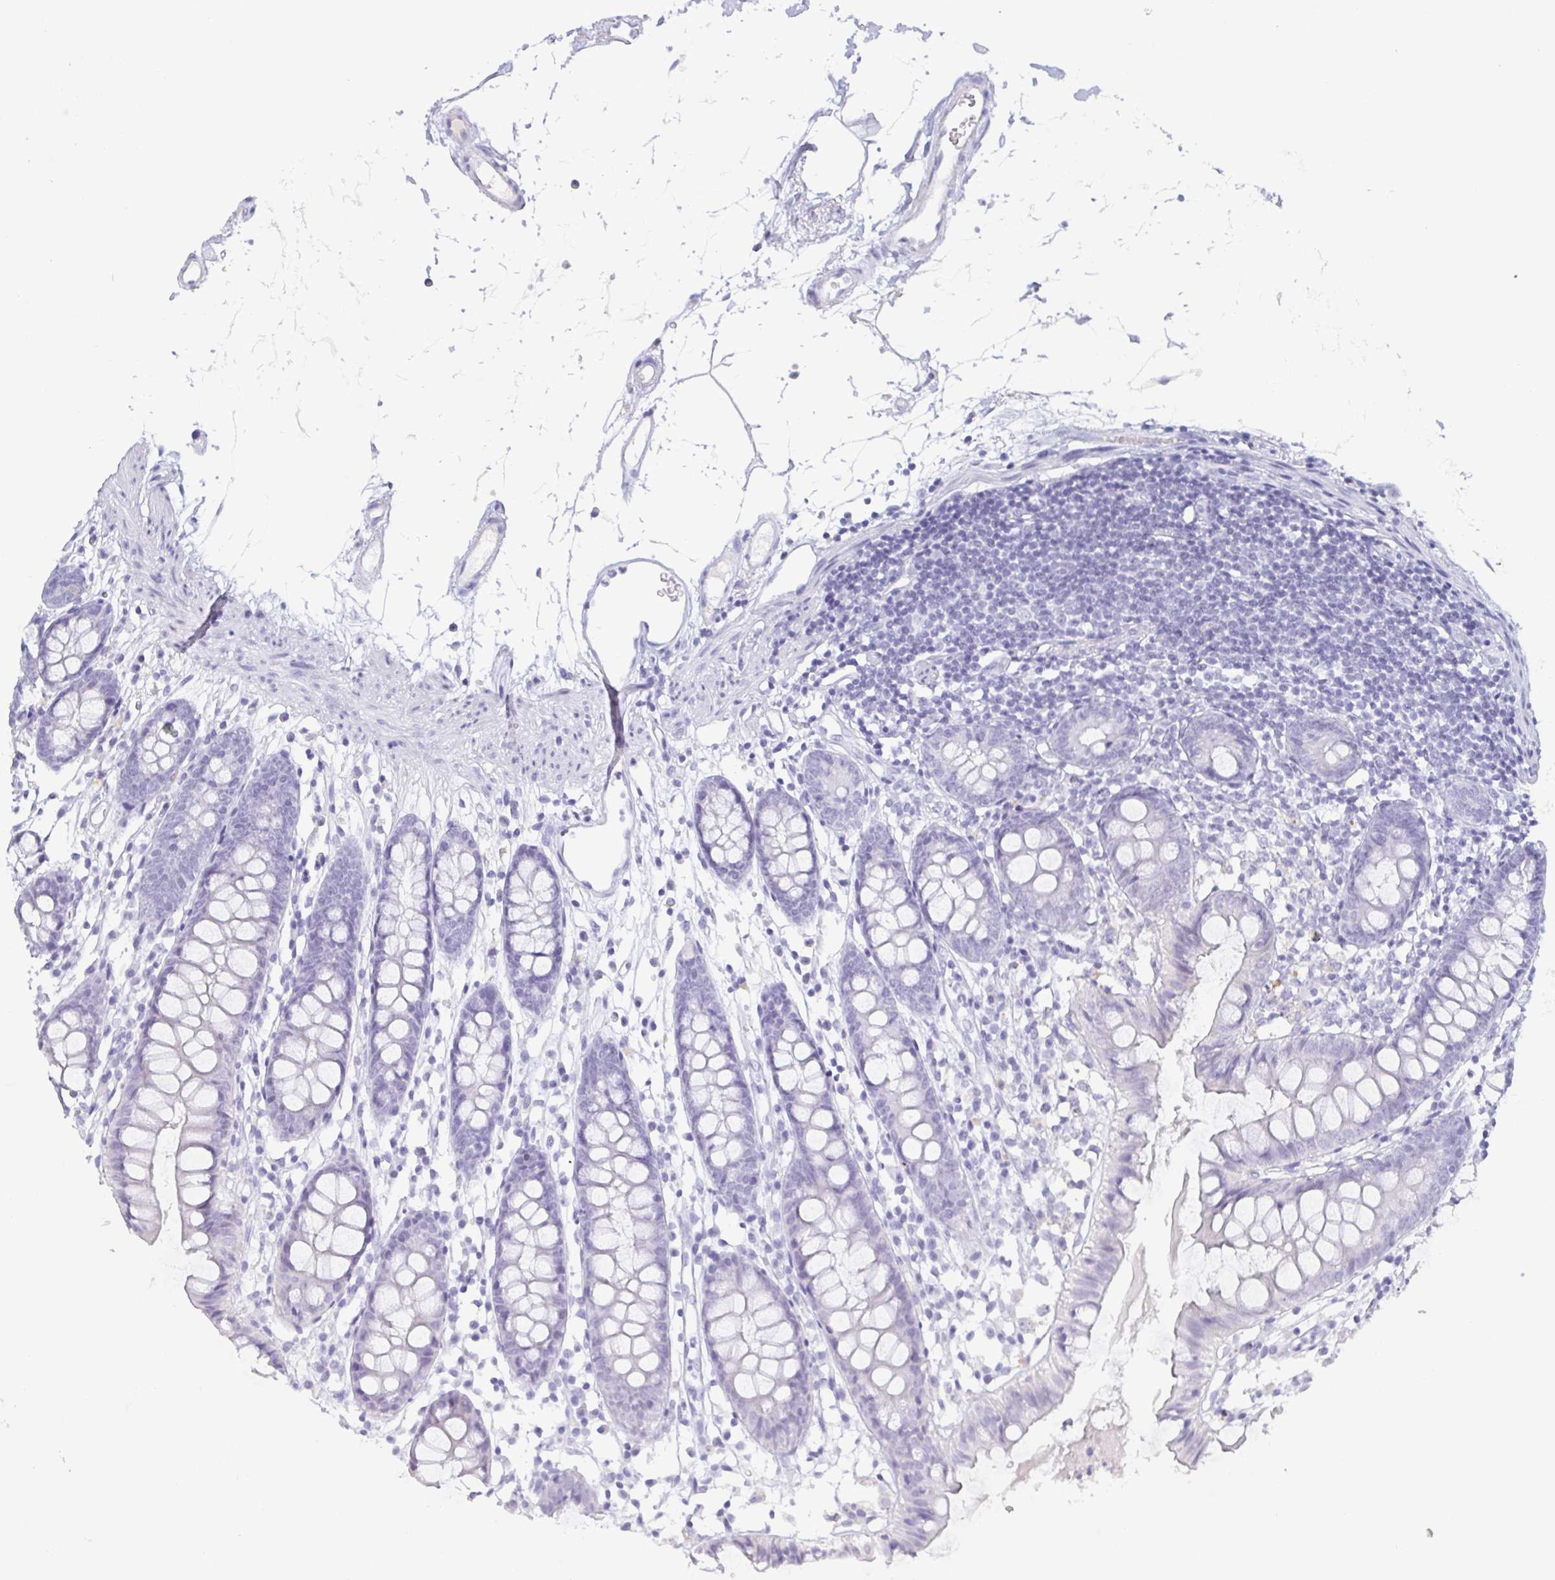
{"staining": {"intensity": "negative", "quantity": "none", "location": "none"}, "tissue": "colon", "cell_type": "Endothelial cells", "image_type": "normal", "snomed": [{"axis": "morphology", "description": "Normal tissue, NOS"}, {"axis": "topography", "description": "Colon"}], "caption": "Immunohistochemistry image of unremarkable colon: colon stained with DAB (3,3'-diaminobenzidine) shows no significant protein positivity in endothelial cells. The staining was performed using DAB (3,3'-diaminobenzidine) to visualize the protein expression in brown, while the nuclei were stained in blue with hematoxylin (Magnification: 20x).", "gene": "ZG16B", "patient": {"sex": "female", "age": 84}}